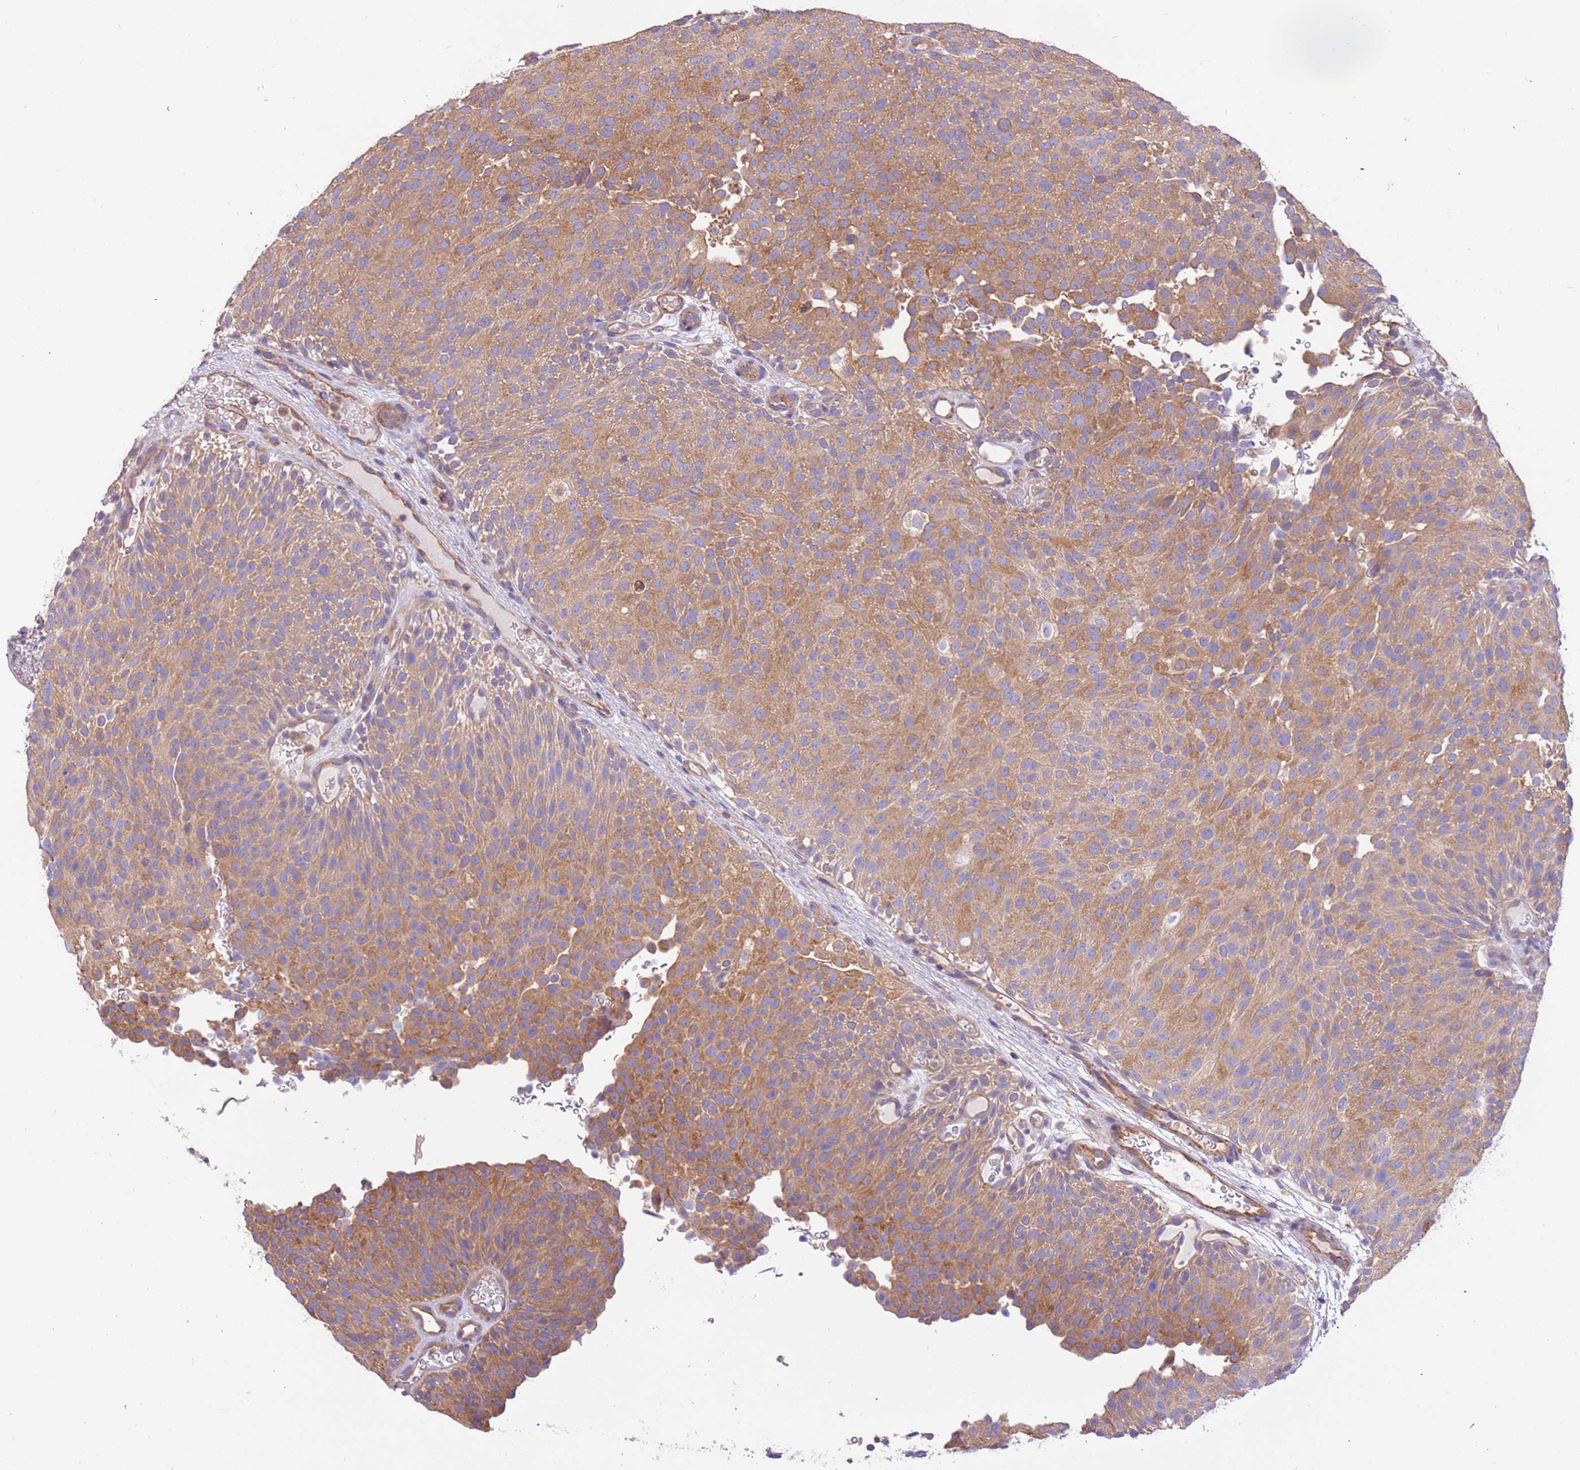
{"staining": {"intensity": "moderate", "quantity": ">75%", "location": "cytoplasmic/membranous"}, "tissue": "urothelial cancer", "cell_type": "Tumor cells", "image_type": "cancer", "snomed": [{"axis": "morphology", "description": "Urothelial carcinoma, Low grade"}, {"axis": "topography", "description": "Urinary bladder"}], "caption": "Immunohistochemical staining of urothelial cancer exhibits medium levels of moderate cytoplasmic/membranous protein expression in about >75% of tumor cells. (DAB IHC, brown staining for protein, blue staining for nuclei).", "gene": "NAALADL1", "patient": {"sex": "male", "age": 78}}